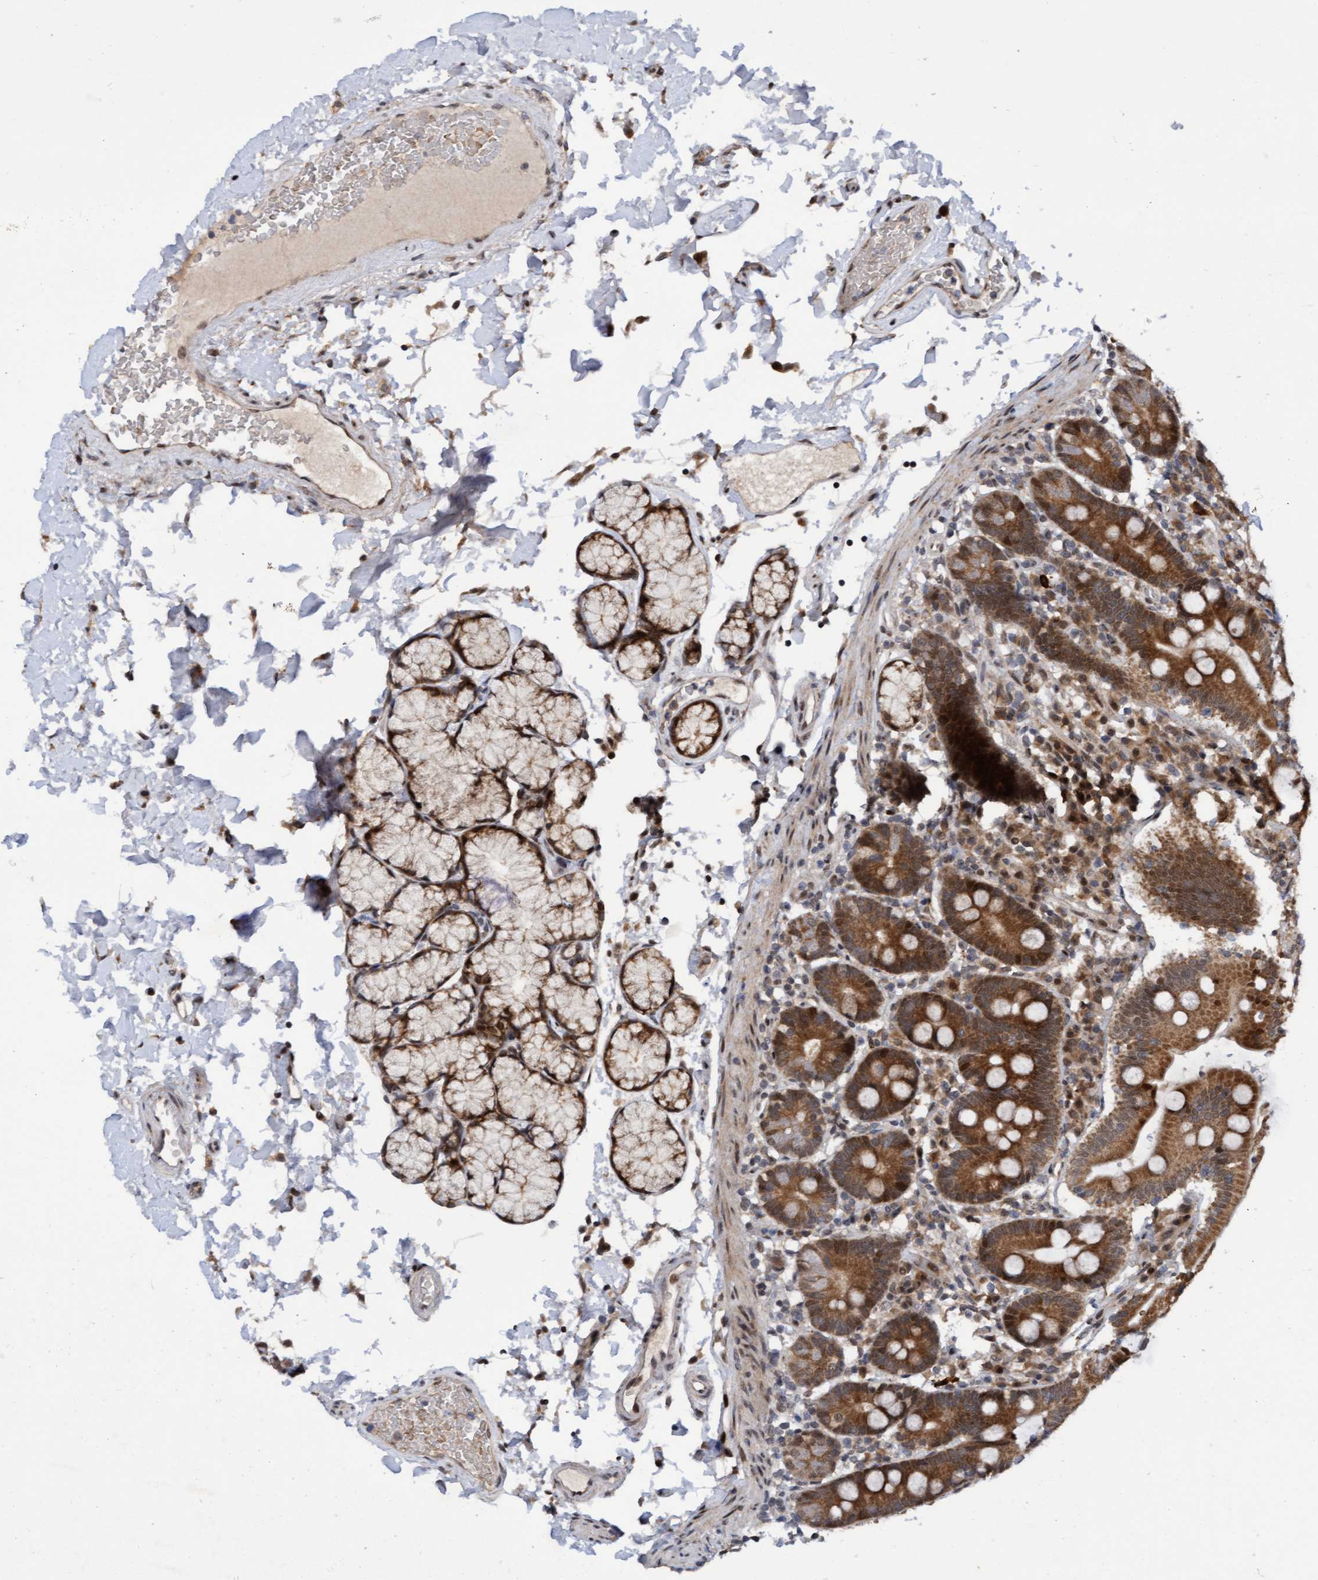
{"staining": {"intensity": "strong", "quantity": ">75%", "location": "cytoplasmic/membranous"}, "tissue": "duodenum", "cell_type": "Glandular cells", "image_type": "normal", "snomed": [{"axis": "morphology", "description": "Normal tissue, NOS"}, {"axis": "topography", "description": "Small intestine, NOS"}], "caption": "Duodenum stained with DAB immunohistochemistry reveals high levels of strong cytoplasmic/membranous positivity in about >75% of glandular cells.", "gene": "TANC2", "patient": {"sex": "female", "age": 71}}